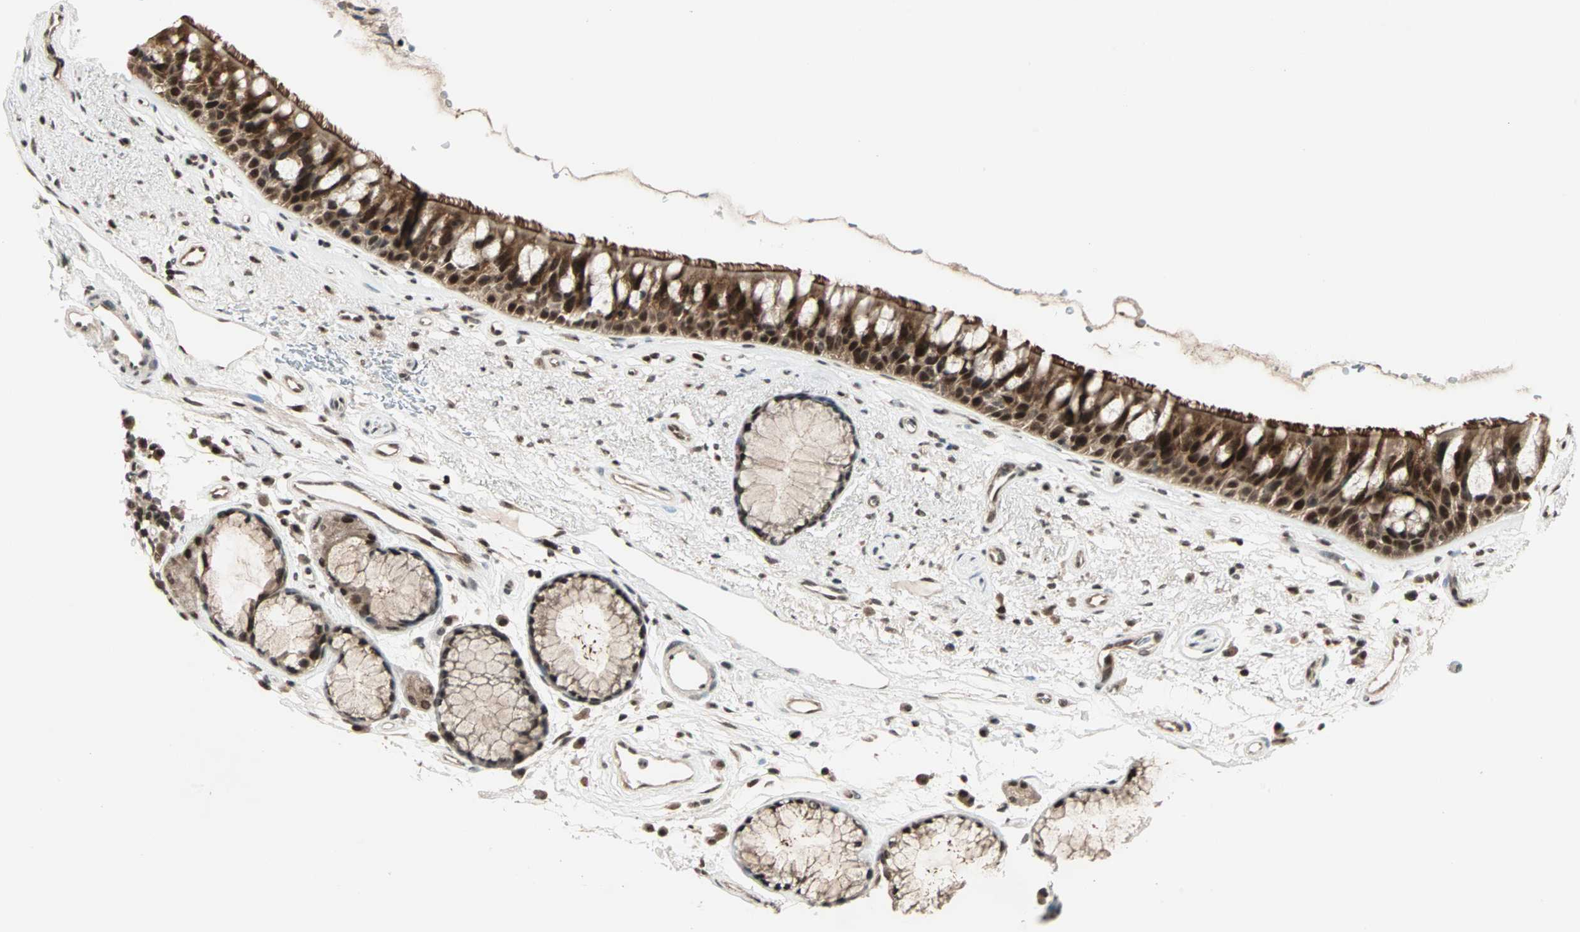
{"staining": {"intensity": "strong", "quantity": ">75%", "location": "cytoplasmic/membranous,nuclear"}, "tissue": "bronchus", "cell_type": "Respiratory epithelial cells", "image_type": "normal", "snomed": [{"axis": "morphology", "description": "Normal tissue, NOS"}, {"axis": "topography", "description": "Bronchus"}], "caption": "Immunohistochemistry histopathology image of unremarkable bronchus: human bronchus stained using immunohistochemistry displays high levels of strong protein expression localized specifically in the cytoplasmic/membranous,nuclear of respiratory epithelial cells, appearing as a cytoplasmic/membranous,nuclear brown color.", "gene": "ZNF44", "patient": {"sex": "female", "age": 54}}